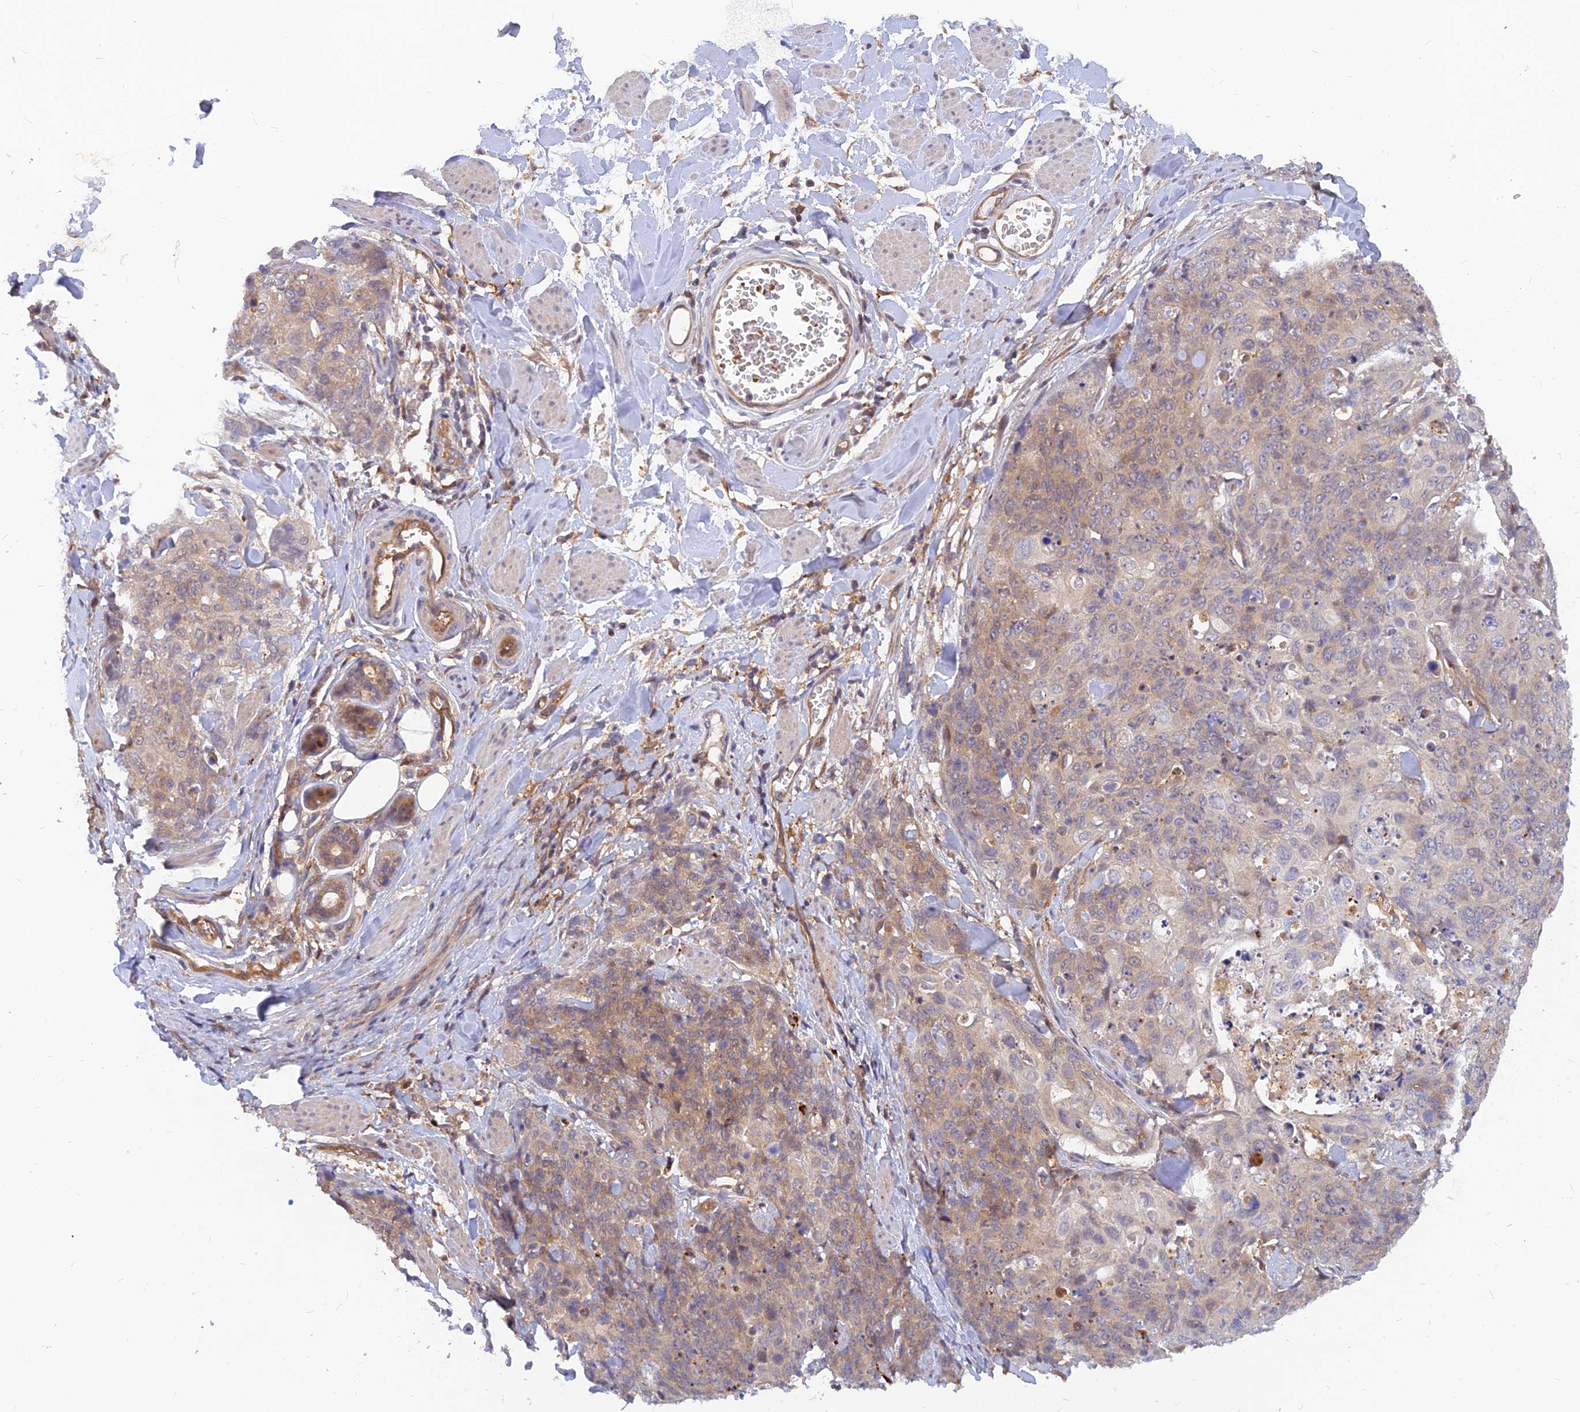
{"staining": {"intensity": "weak", "quantity": "25%-75%", "location": "cytoplasmic/membranous"}, "tissue": "skin cancer", "cell_type": "Tumor cells", "image_type": "cancer", "snomed": [{"axis": "morphology", "description": "Squamous cell carcinoma, NOS"}, {"axis": "topography", "description": "Skin"}, {"axis": "topography", "description": "Vulva"}], "caption": "IHC micrograph of neoplastic tissue: human skin squamous cell carcinoma stained using IHC reveals low levels of weak protein expression localized specifically in the cytoplasmic/membranous of tumor cells, appearing as a cytoplasmic/membranous brown color.", "gene": "ARL2BP", "patient": {"sex": "female", "age": 85}}